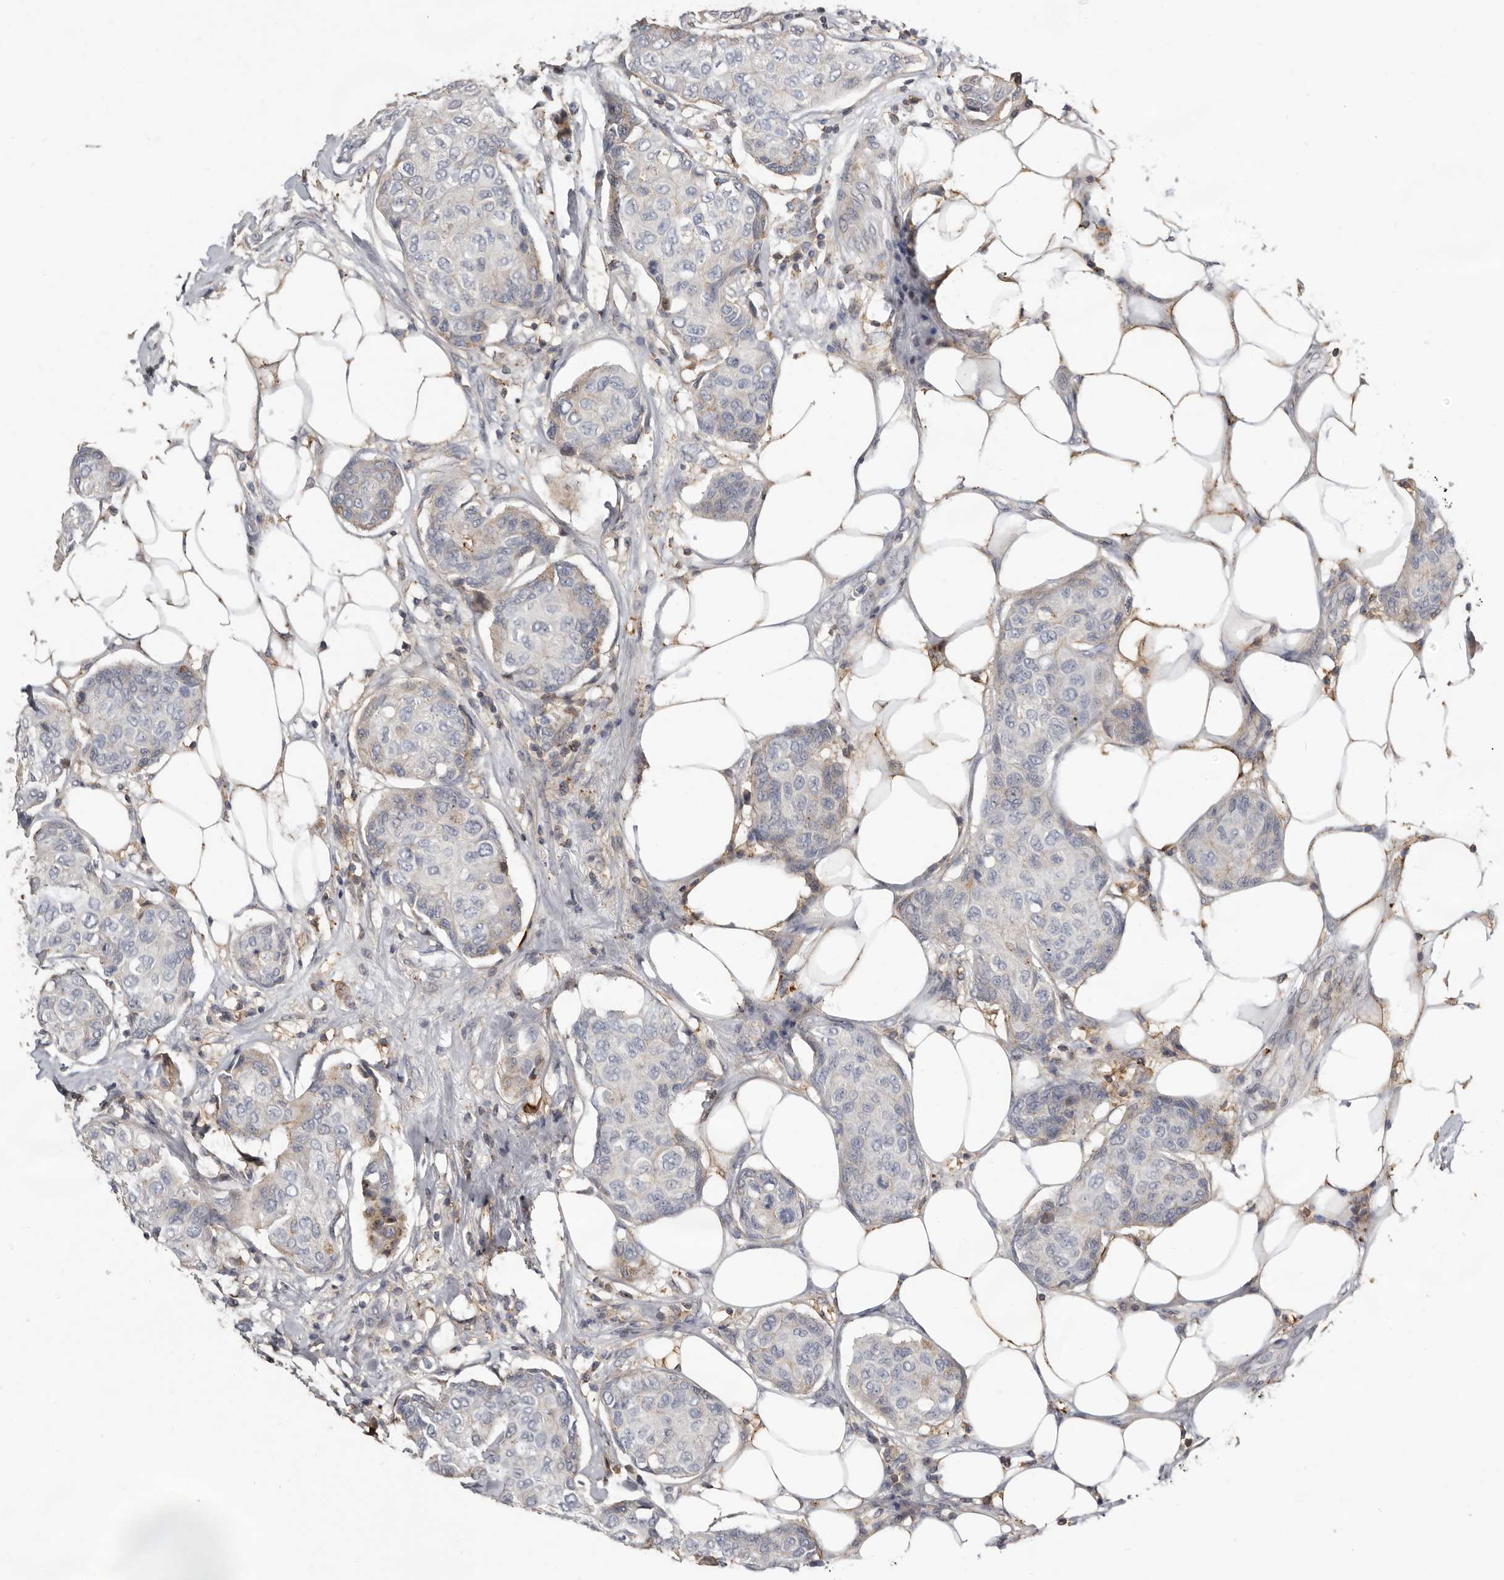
{"staining": {"intensity": "negative", "quantity": "none", "location": "none"}, "tissue": "breast cancer", "cell_type": "Tumor cells", "image_type": "cancer", "snomed": [{"axis": "morphology", "description": "Duct carcinoma"}, {"axis": "topography", "description": "Breast"}], "caption": "An immunohistochemistry (IHC) image of infiltrating ductal carcinoma (breast) is shown. There is no staining in tumor cells of infiltrating ductal carcinoma (breast). (Immunohistochemistry, brightfield microscopy, high magnification).", "gene": "KIF26B", "patient": {"sex": "female", "age": 80}}